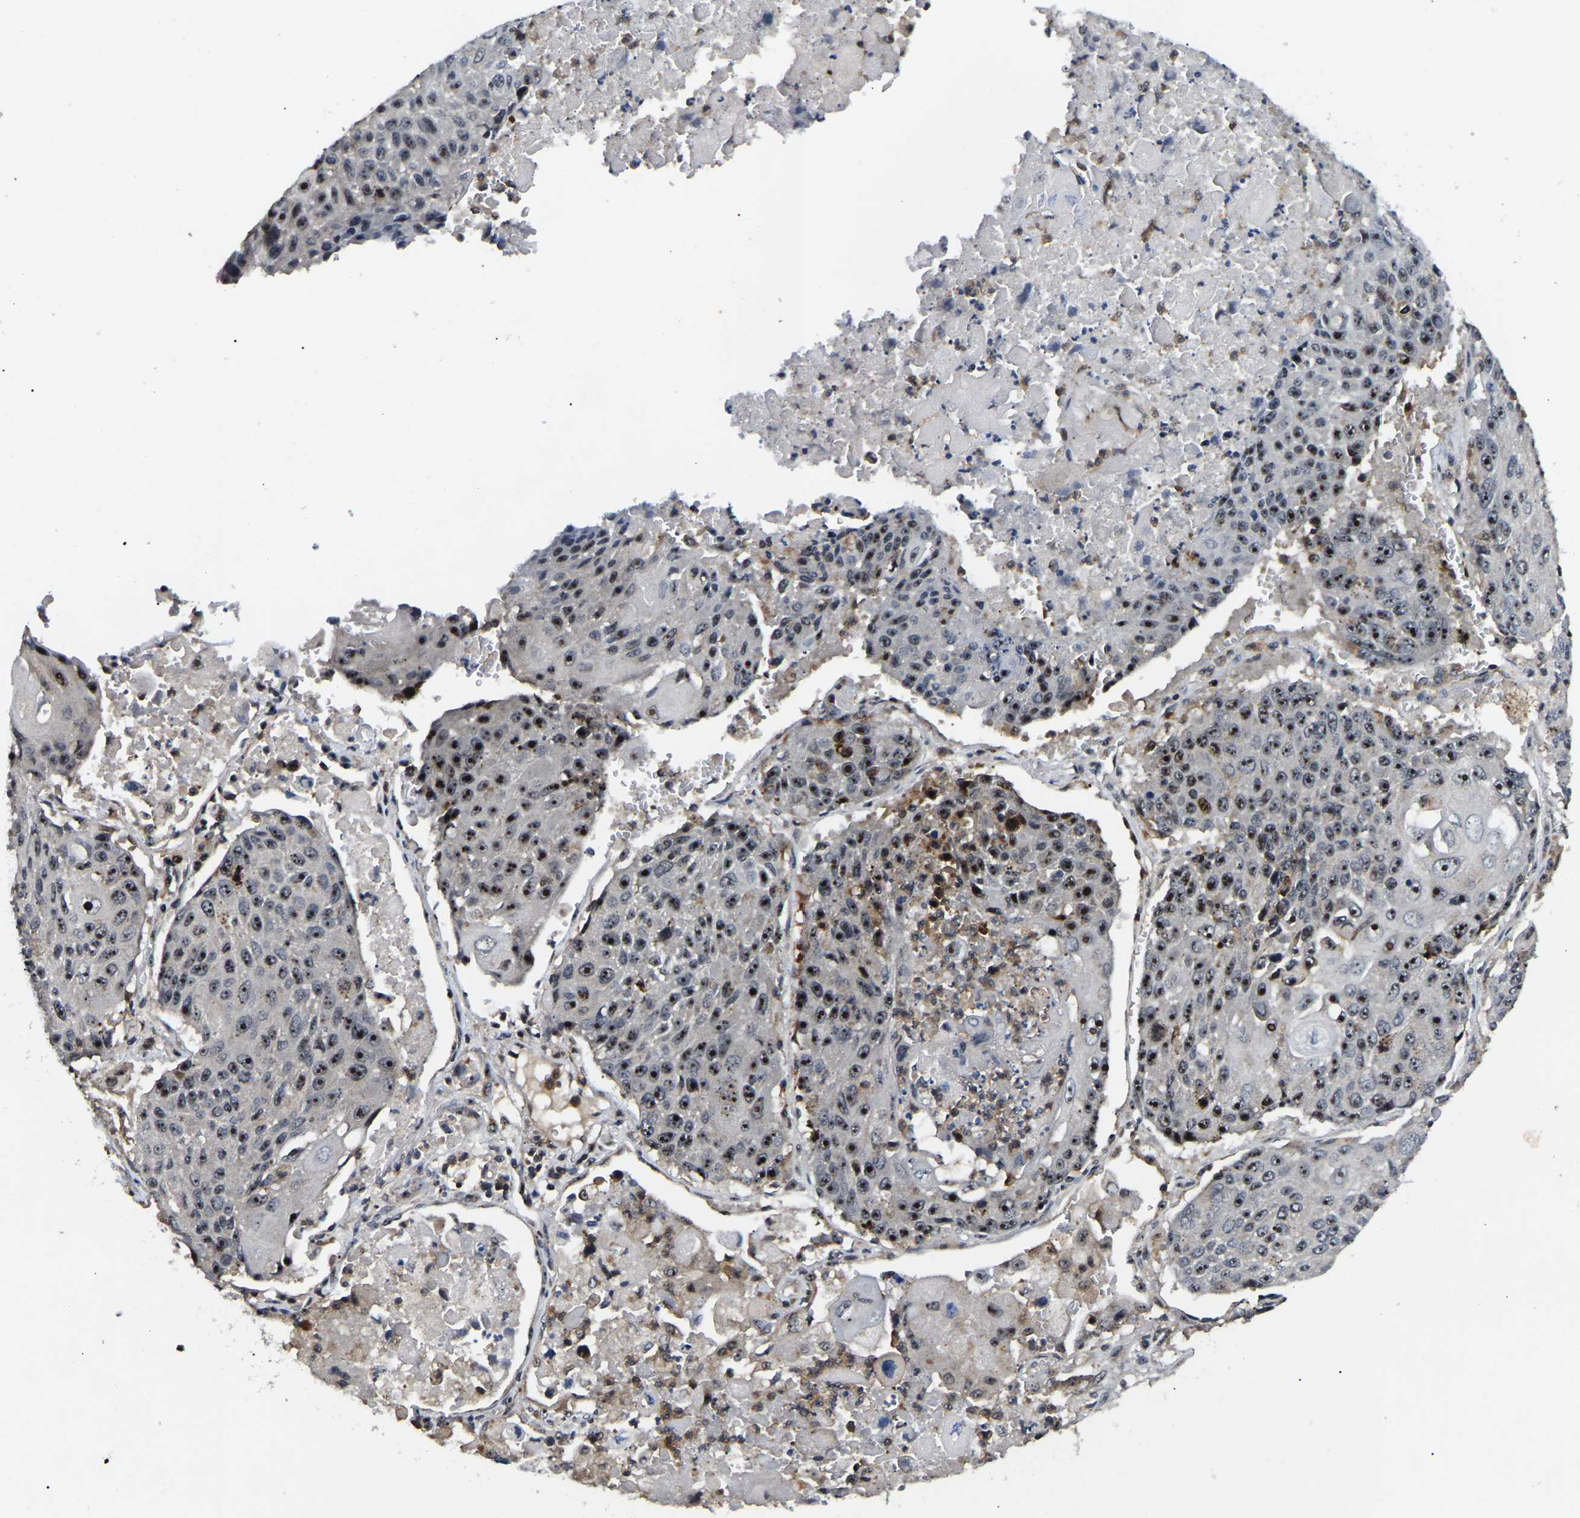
{"staining": {"intensity": "strong", "quantity": ">75%", "location": "nuclear"}, "tissue": "lung cancer", "cell_type": "Tumor cells", "image_type": "cancer", "snomed": [{"axis": "morphology", "description": "Squamous cell carcinoma, NOS"}, {"axis": "topography", "description": "Lung"}], "caption": "Brown immunohistochemical staining in squamous cell carcinoma (lung) shows strong nuclear staining in about >75% of tumor cells.", "gene": "RBM28", "patient": {"sex": "male", "age": 61}}